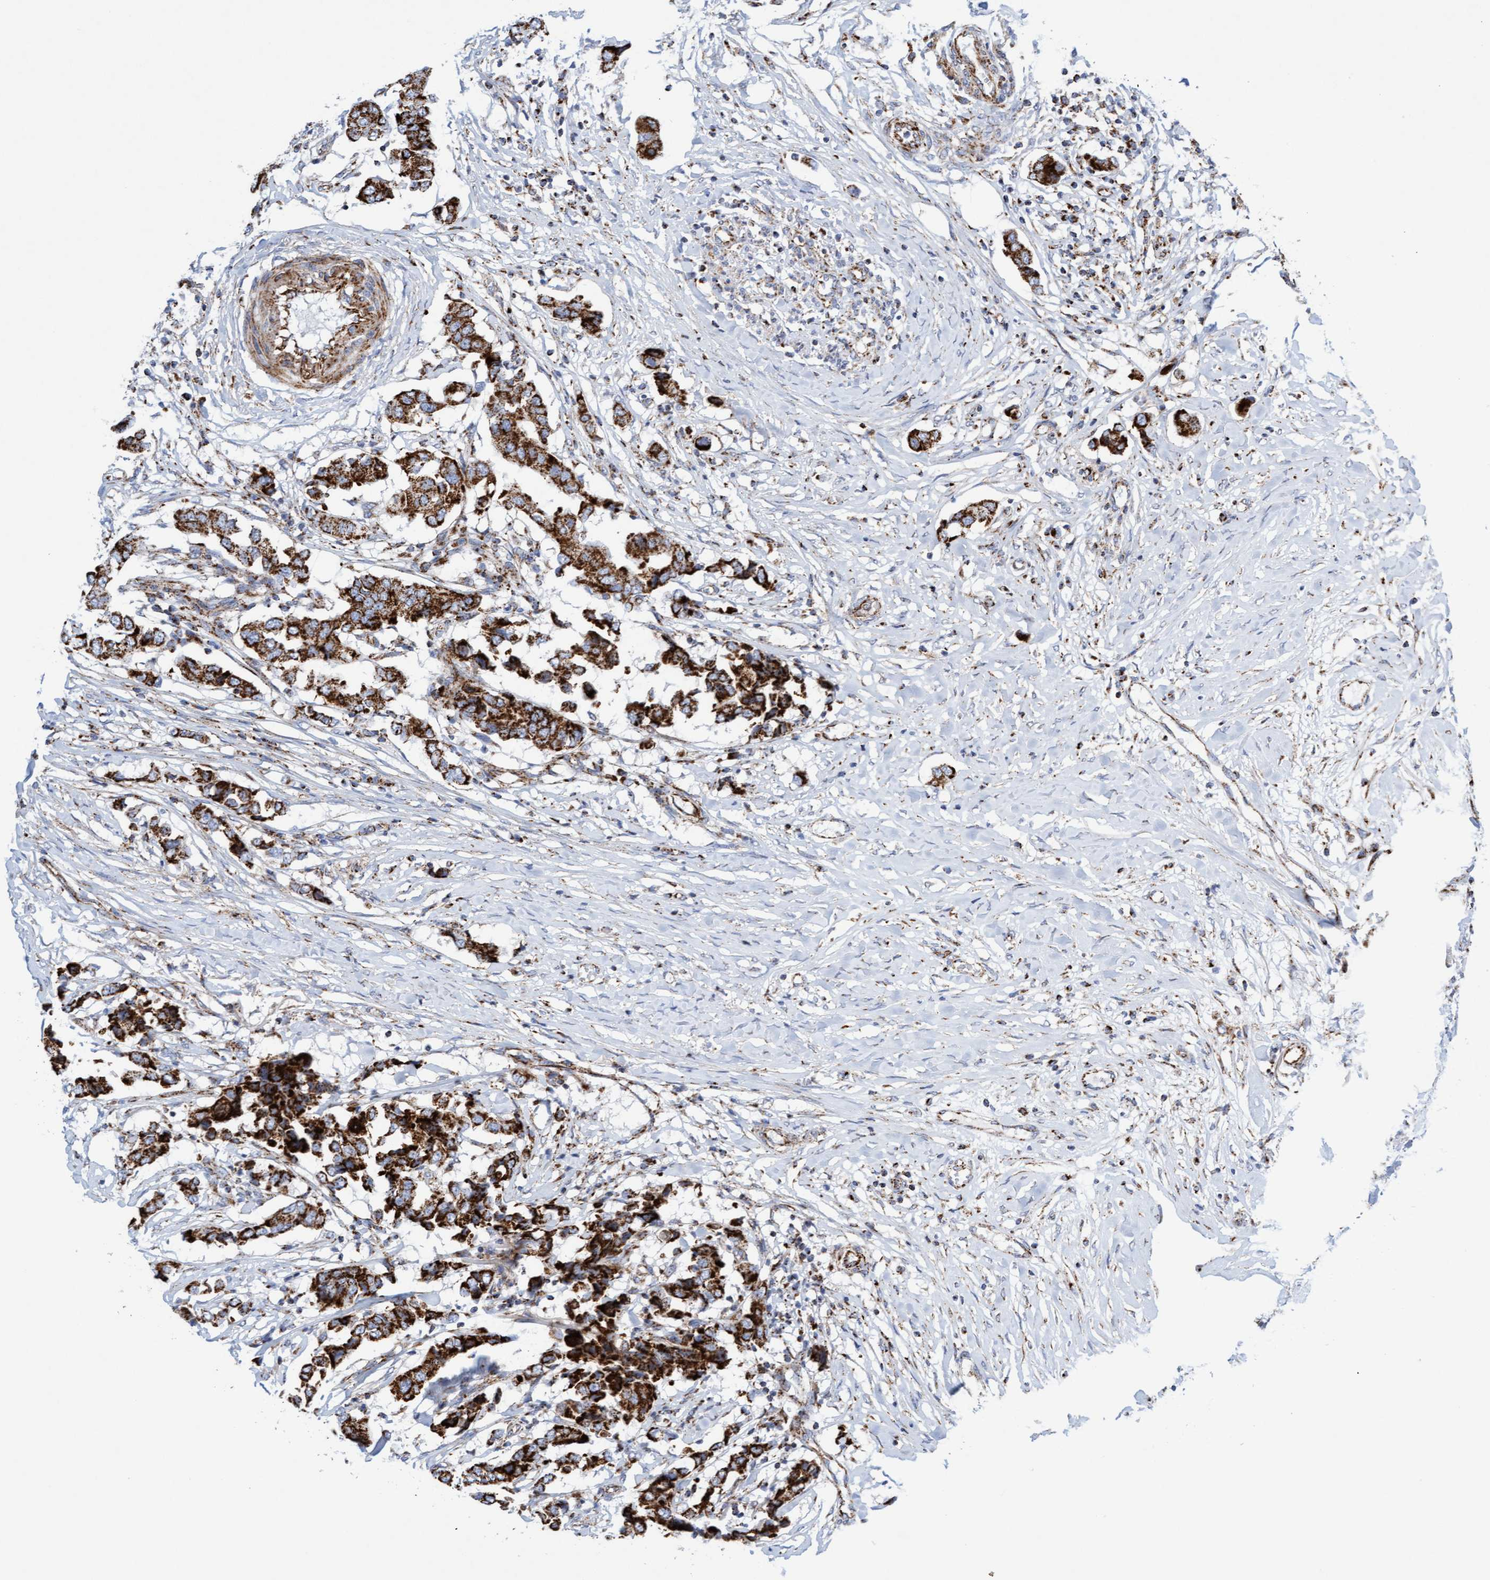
{"staining": {"intensity": "strong", "quantity": ">75%", "location": "cytoplasmic/membranous"}, "tissue": "breast cancer", "cell_type": "Tumor cells", "image_type": "cancer", "snomed": [{"axis": "morphology", "description": "Duct carcinoma"}, {"axis": "topography", "description": "Breast"}], "caption": "Strong cytoplasmic/membranous positivity for a protein is seen in about >75% of tumor cells of breast cancer using IHC.", "gene": "GGTA1", "patient": {"sex": "female", "age": 80}}